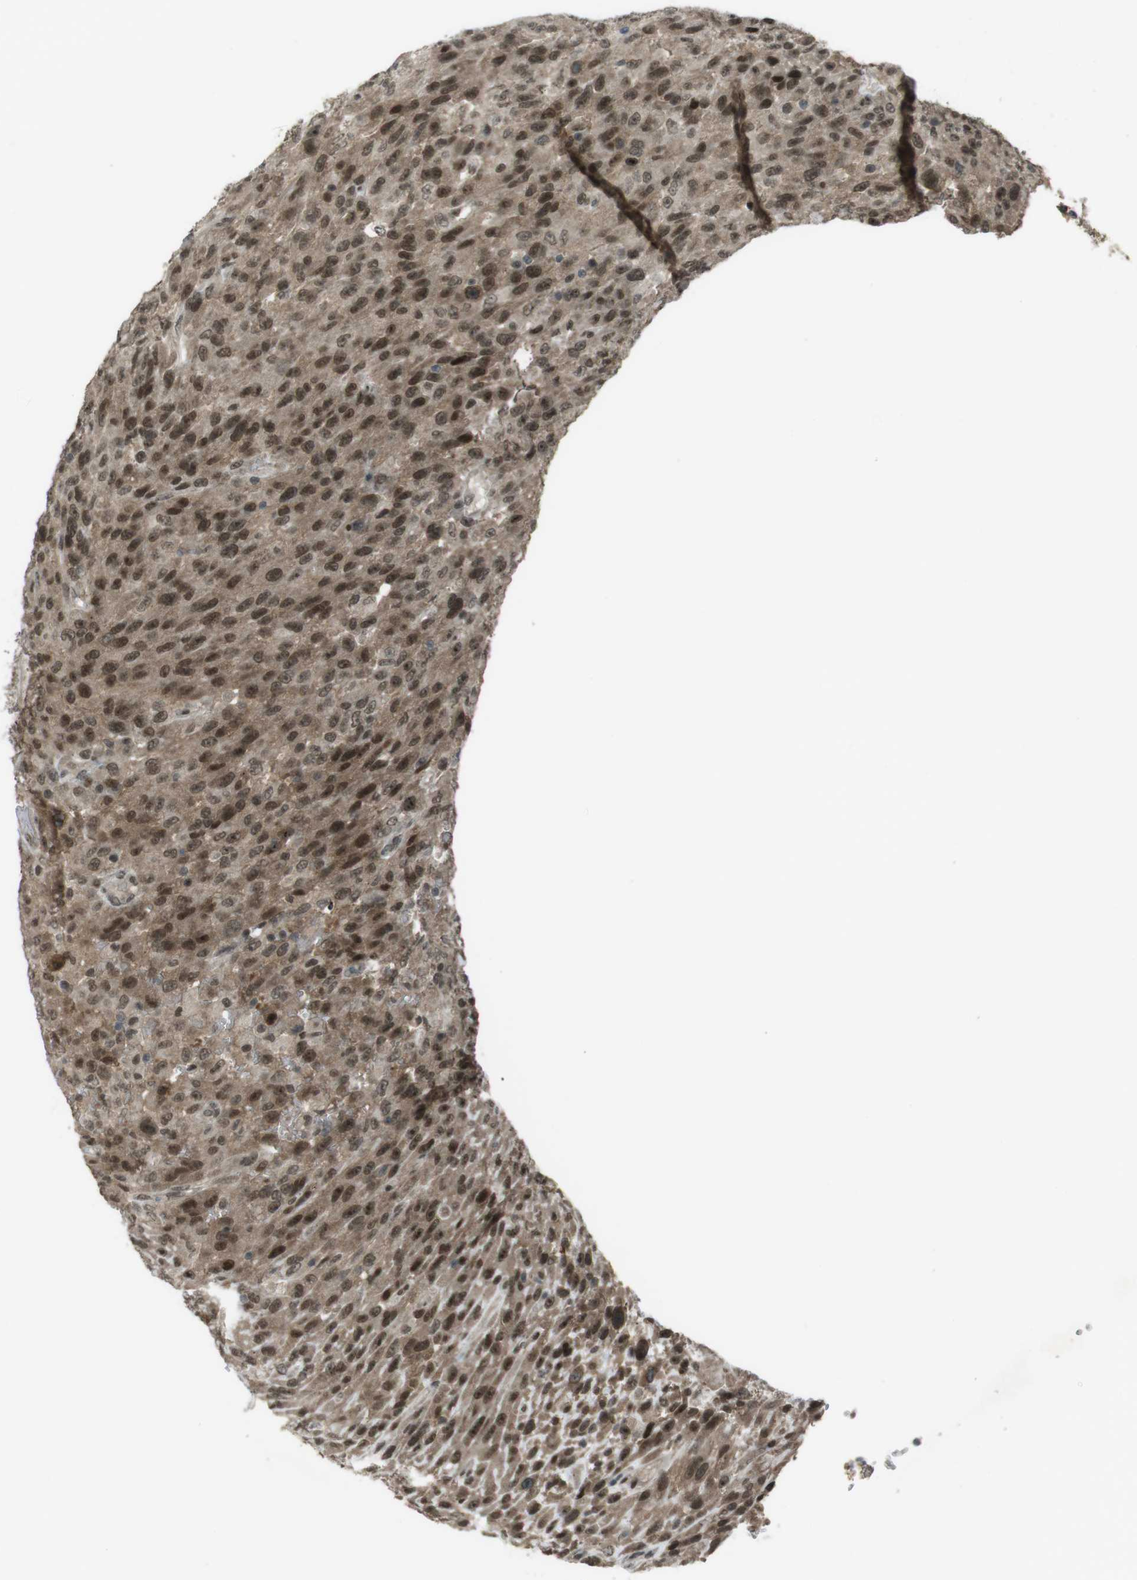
{"staining": {"intensity": "strong", "quantity": ">75%", "location": "cytoplasmic/membranous,nuclear"}, "tissue": "urothelial cancer", "cell_type": "Tumor cells", "image_type": "cancer", "snomed": [{"axis": "morphology", "description": "Urothelial carcinoma, High grade"}, {"axis": "topography", "description": "Urinary bladder"}], "caption": "The histopathology image demonstrates immunohistochemical staining of urothelial carcinoma (high-grade). There is strong cytoplasmic/membranous and nuclear expression is appreciated in about >75% of tumor cells.", "gene": "SLITRK5", "patient": {"sex": "male", "age": 66}}